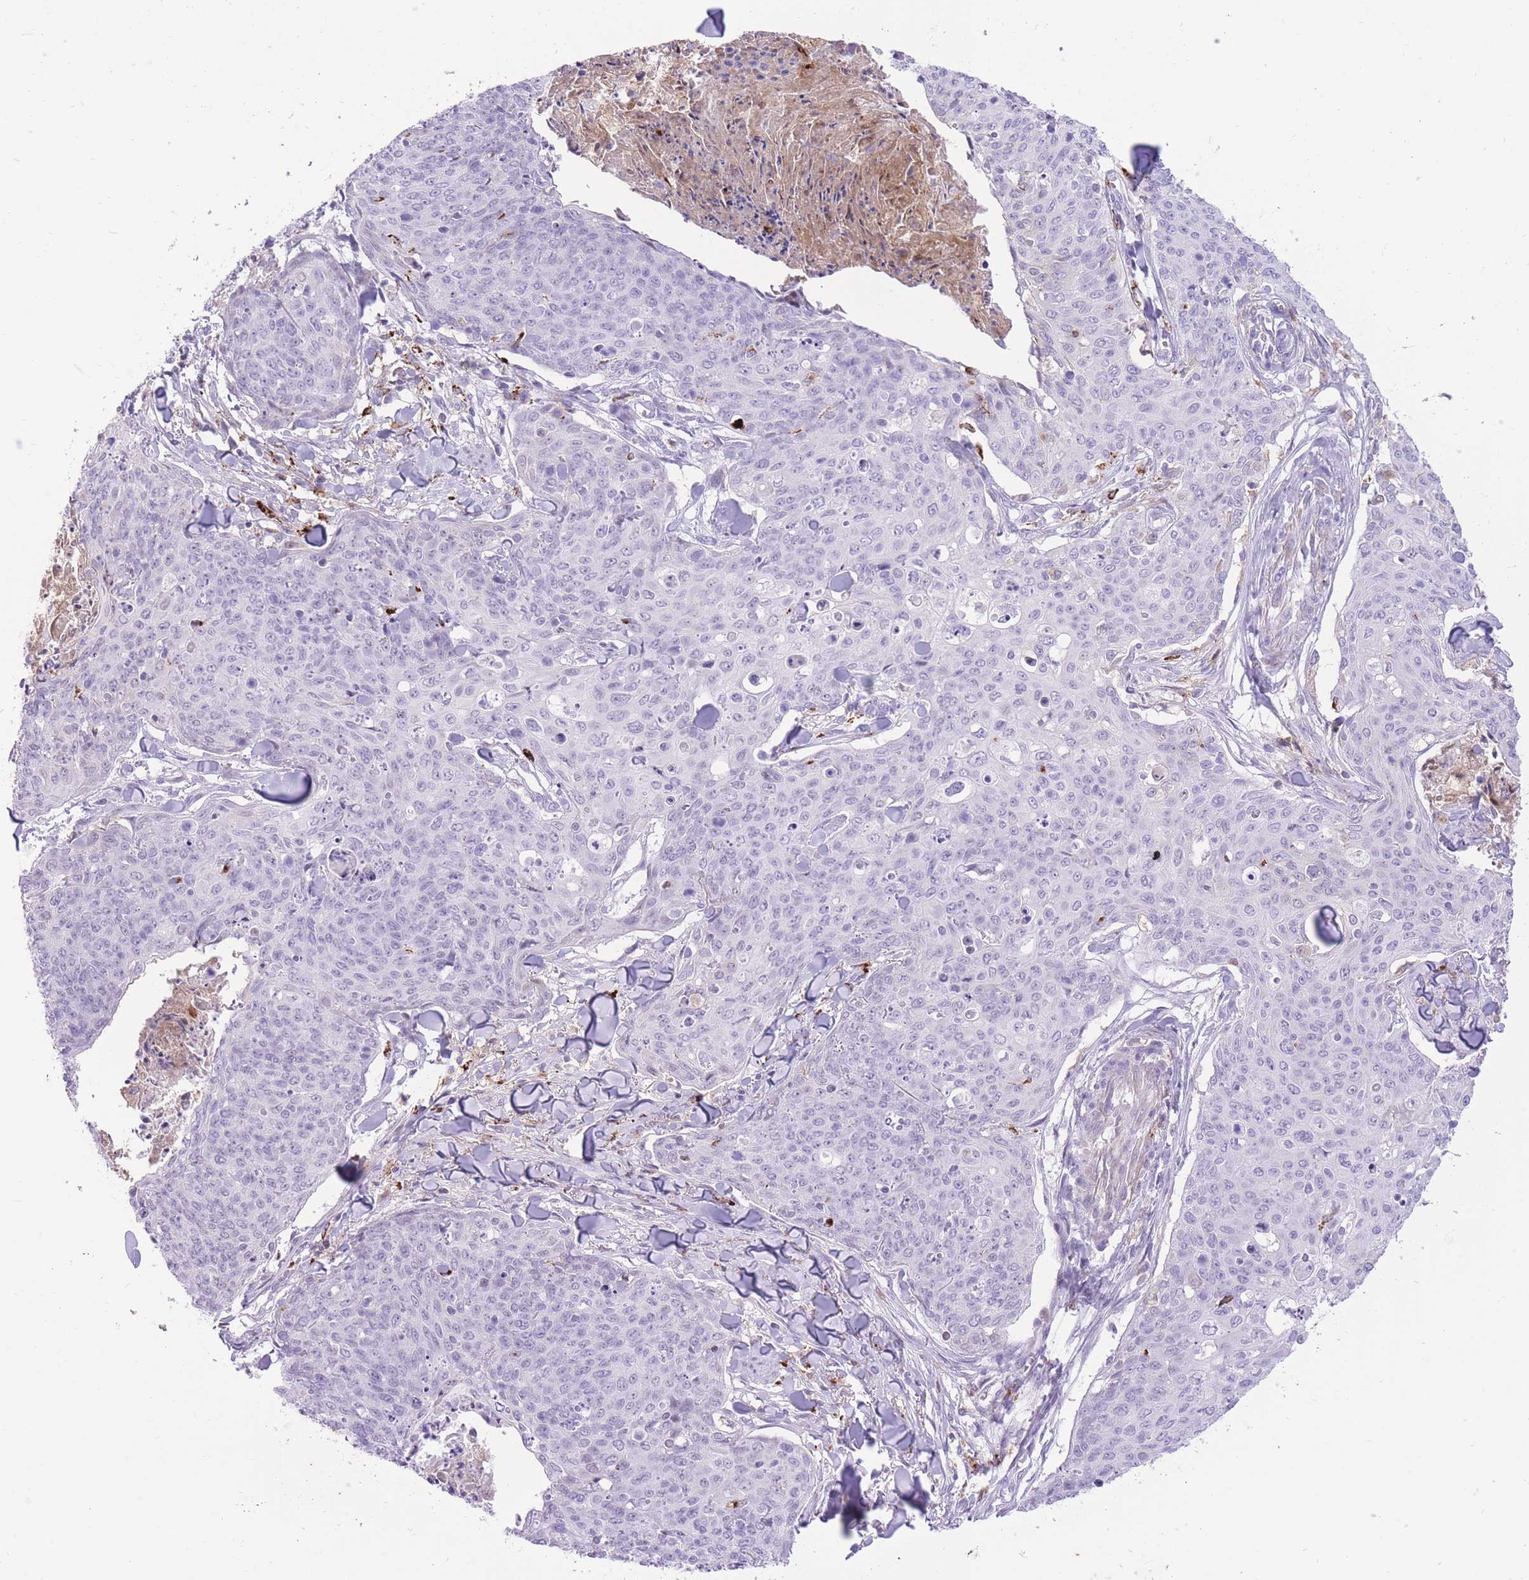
{"staining": {"intensity": "negative", "quantity": "none", "location": "none"}, "tissue": "skin cancer", "cell_type": "Tumor cells", "image_type": "cancer", "snomed": [{"axis": "morphology", "description": "Squamous cell carcinoma, NOS"}, {"axis": "topography", "description": "Skin"}, {"axis": "topography", "description": "Vulva"}], "caption": "Photomicrograph shows no protein expression in tumor cells of skin squamous cell carcinoma tissue.", "gene": "MEIS3", "patient": {"sex": "female", "age": 85}}